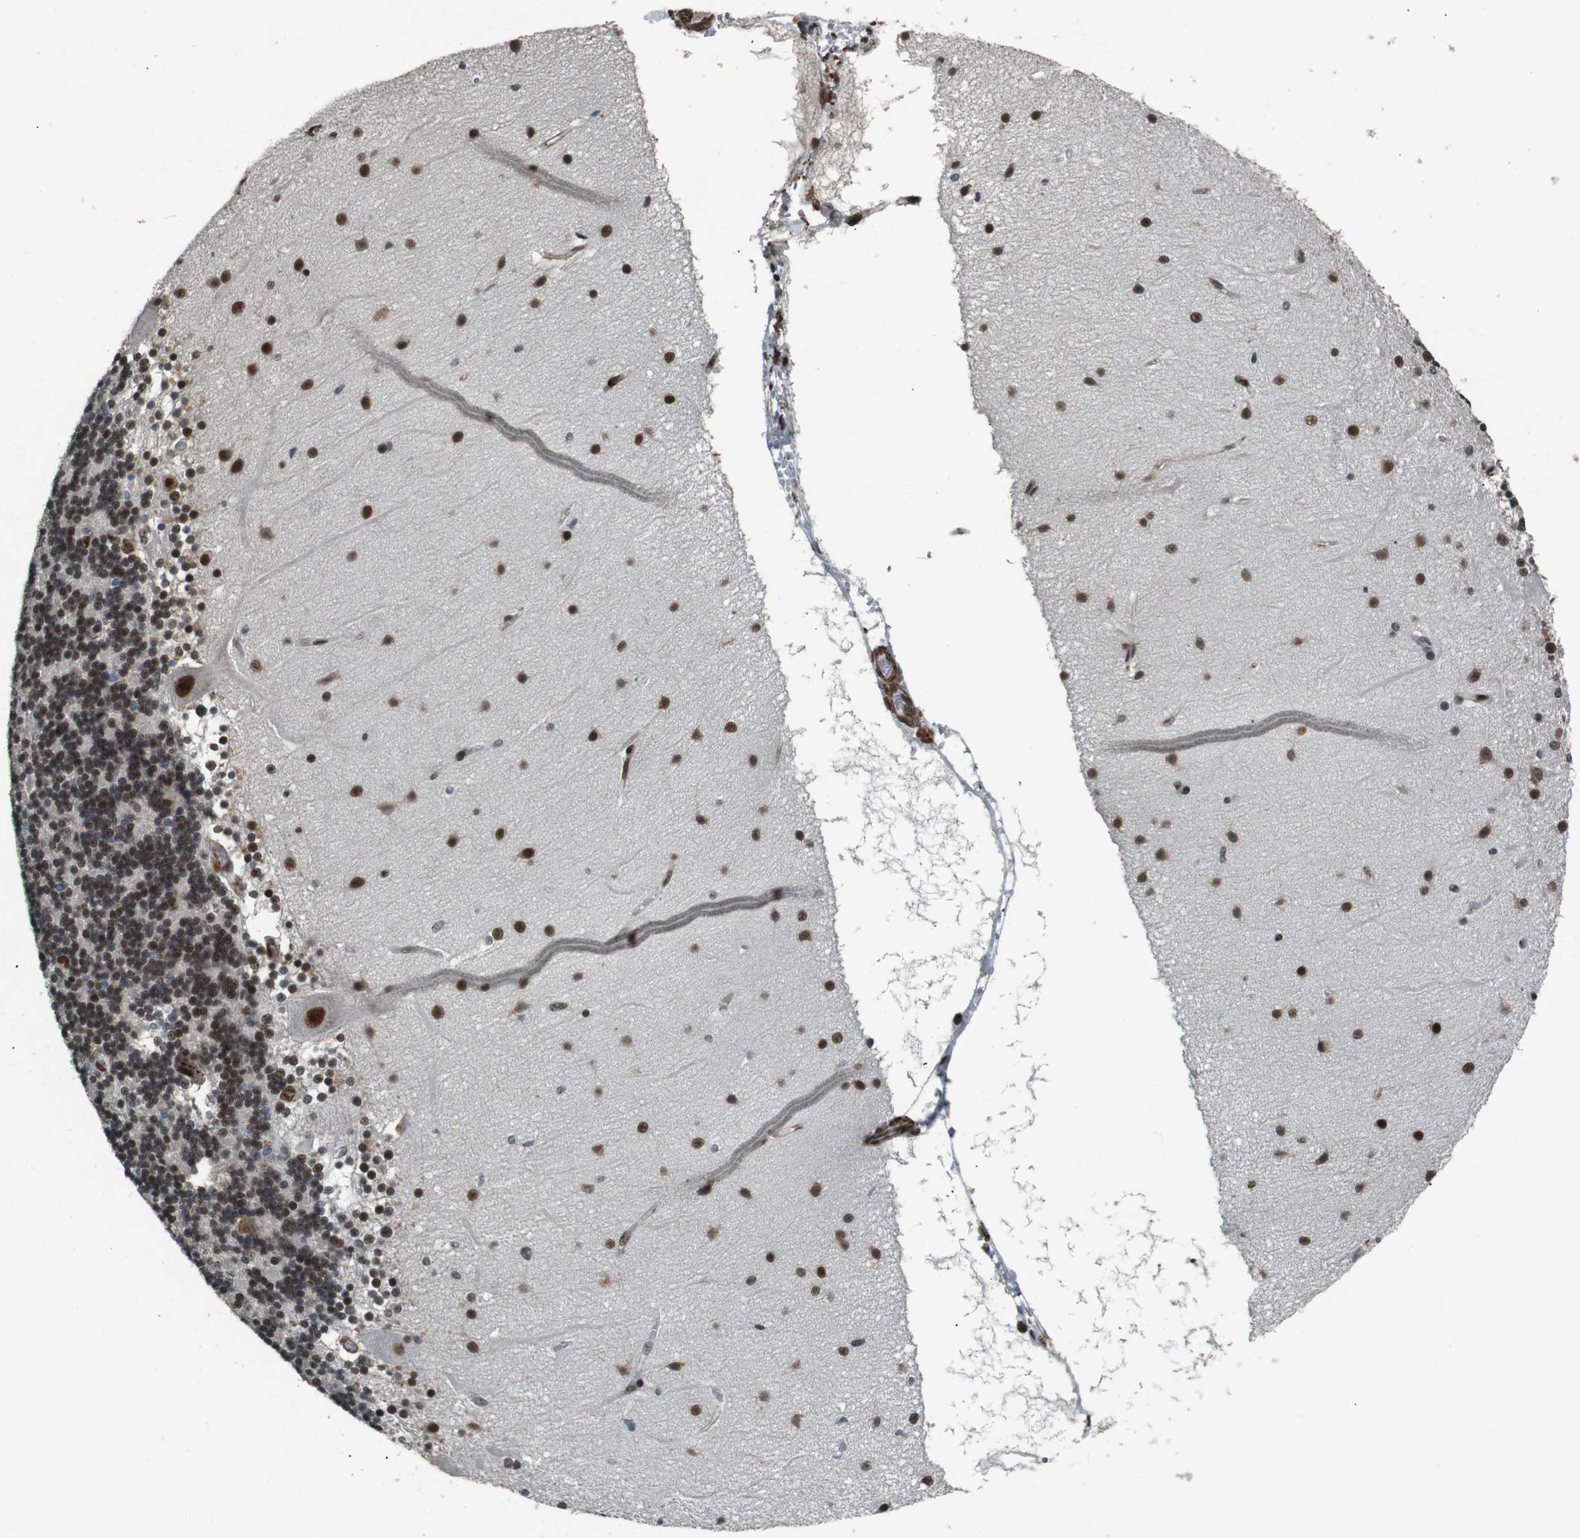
{"staining": {"intensity": "strong", "quantity": ">75%", "location": "nuclear"}, "tissue": "cerebellum", "cell_type": "Cells in granular layer", "image_type": "normal", "snomed": [{"axis": "morphology", "description": "Normal tissue, NOS"}, {"axis": "topography", "description": "Cerebellum"}], "caption": "Human cerebellum stained with a brown dye exhibits strong nuclear positive staining in about >75% of cells in granular layer.", "gene": "HEXIM1", "patient": {"sex": "female", "age": 54}}